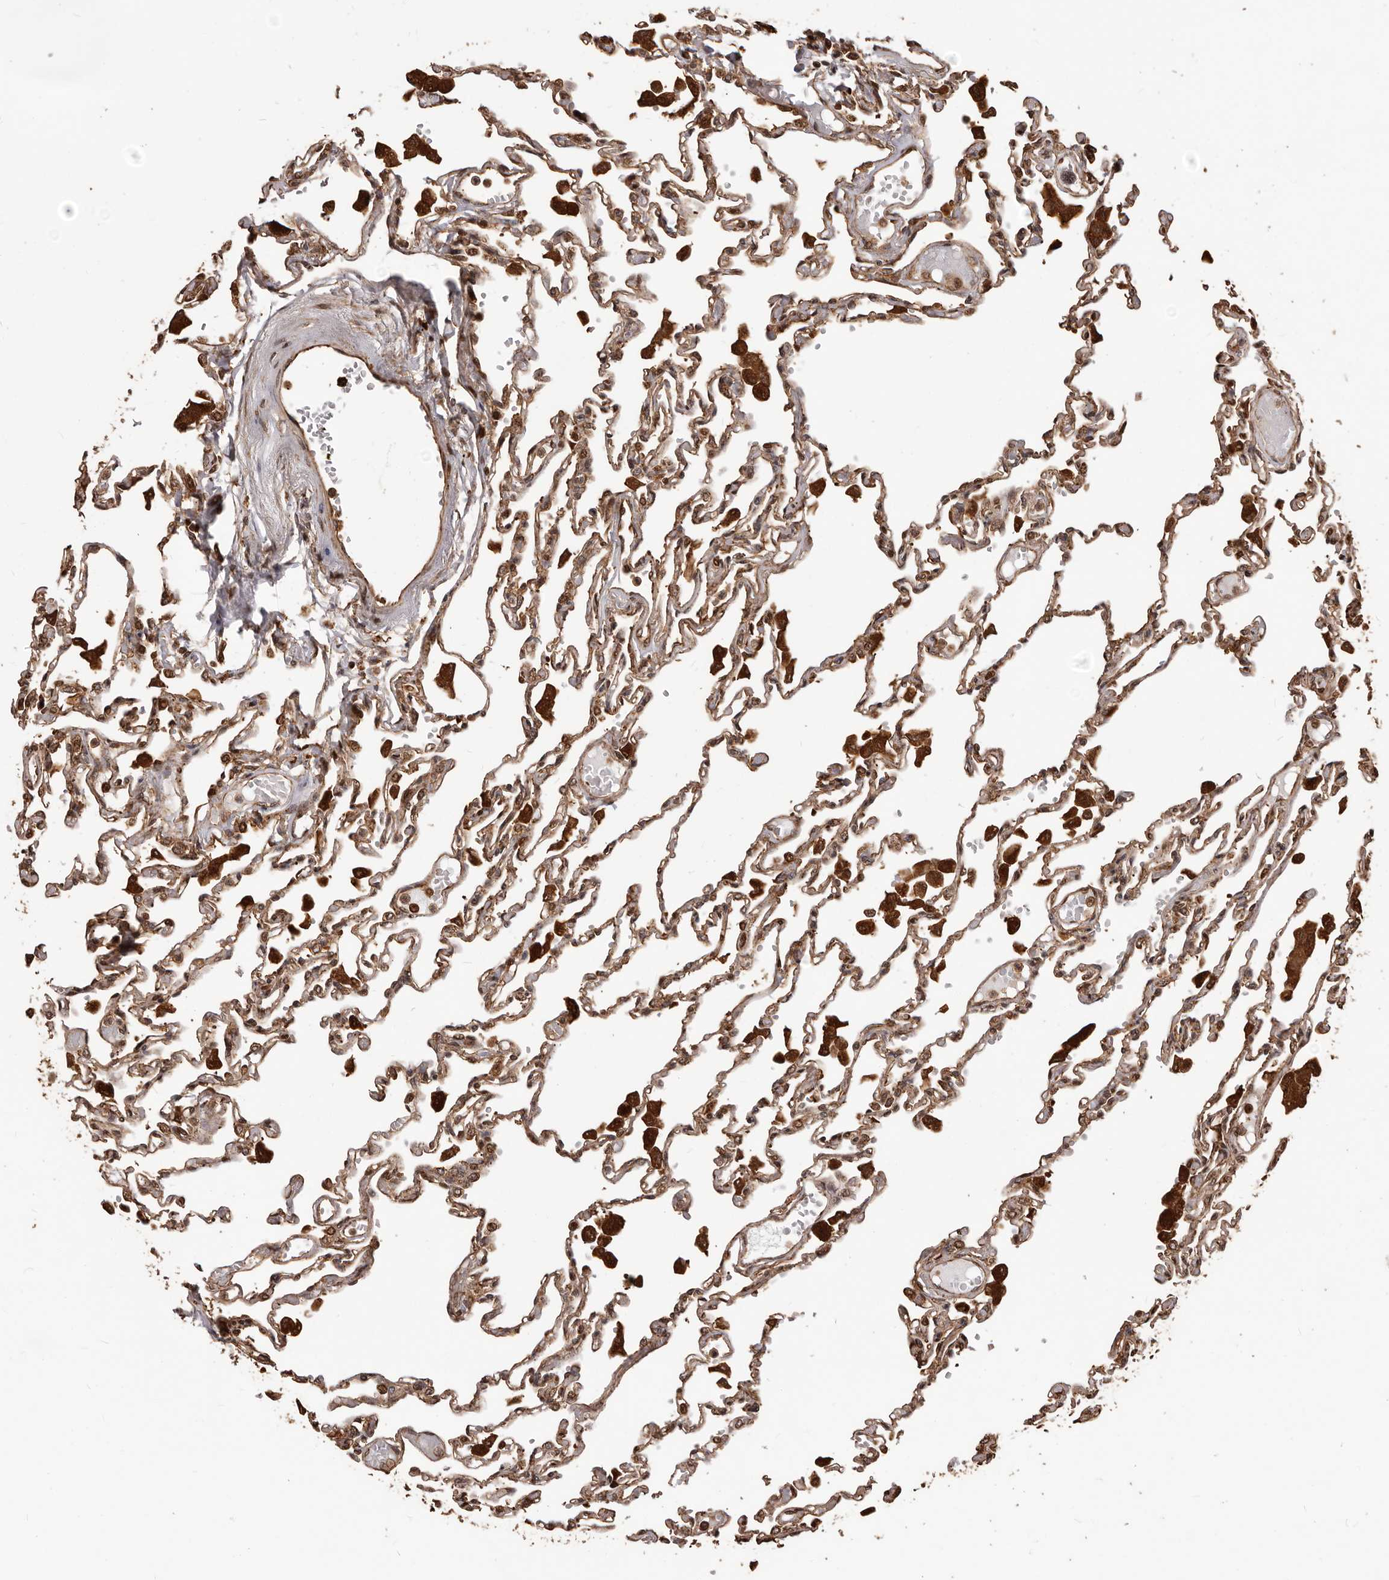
{"staining": {"intensity": "moderate", "quantity": ">75%", "location": "cytoplasmic/membranous"}, "tissue": "lung", "cell_type": "Alveolar cells", "image_type": "normal", "snomed": [{"axis": "morphology", "description": "Normal tissue, NOS"}, {"axis": "topography", "description": "Bronchus"}, {"axis": "topography", "description": "Lung"}], "caption": "The micrograph reveals immunohistochemical staining of benign lung. There is moderate cytoplasmic/membranous positivity is seen in about >75% of alveolar cells.", "gene": "MTO1", "patient": {"sex": "female", "age": 49}}